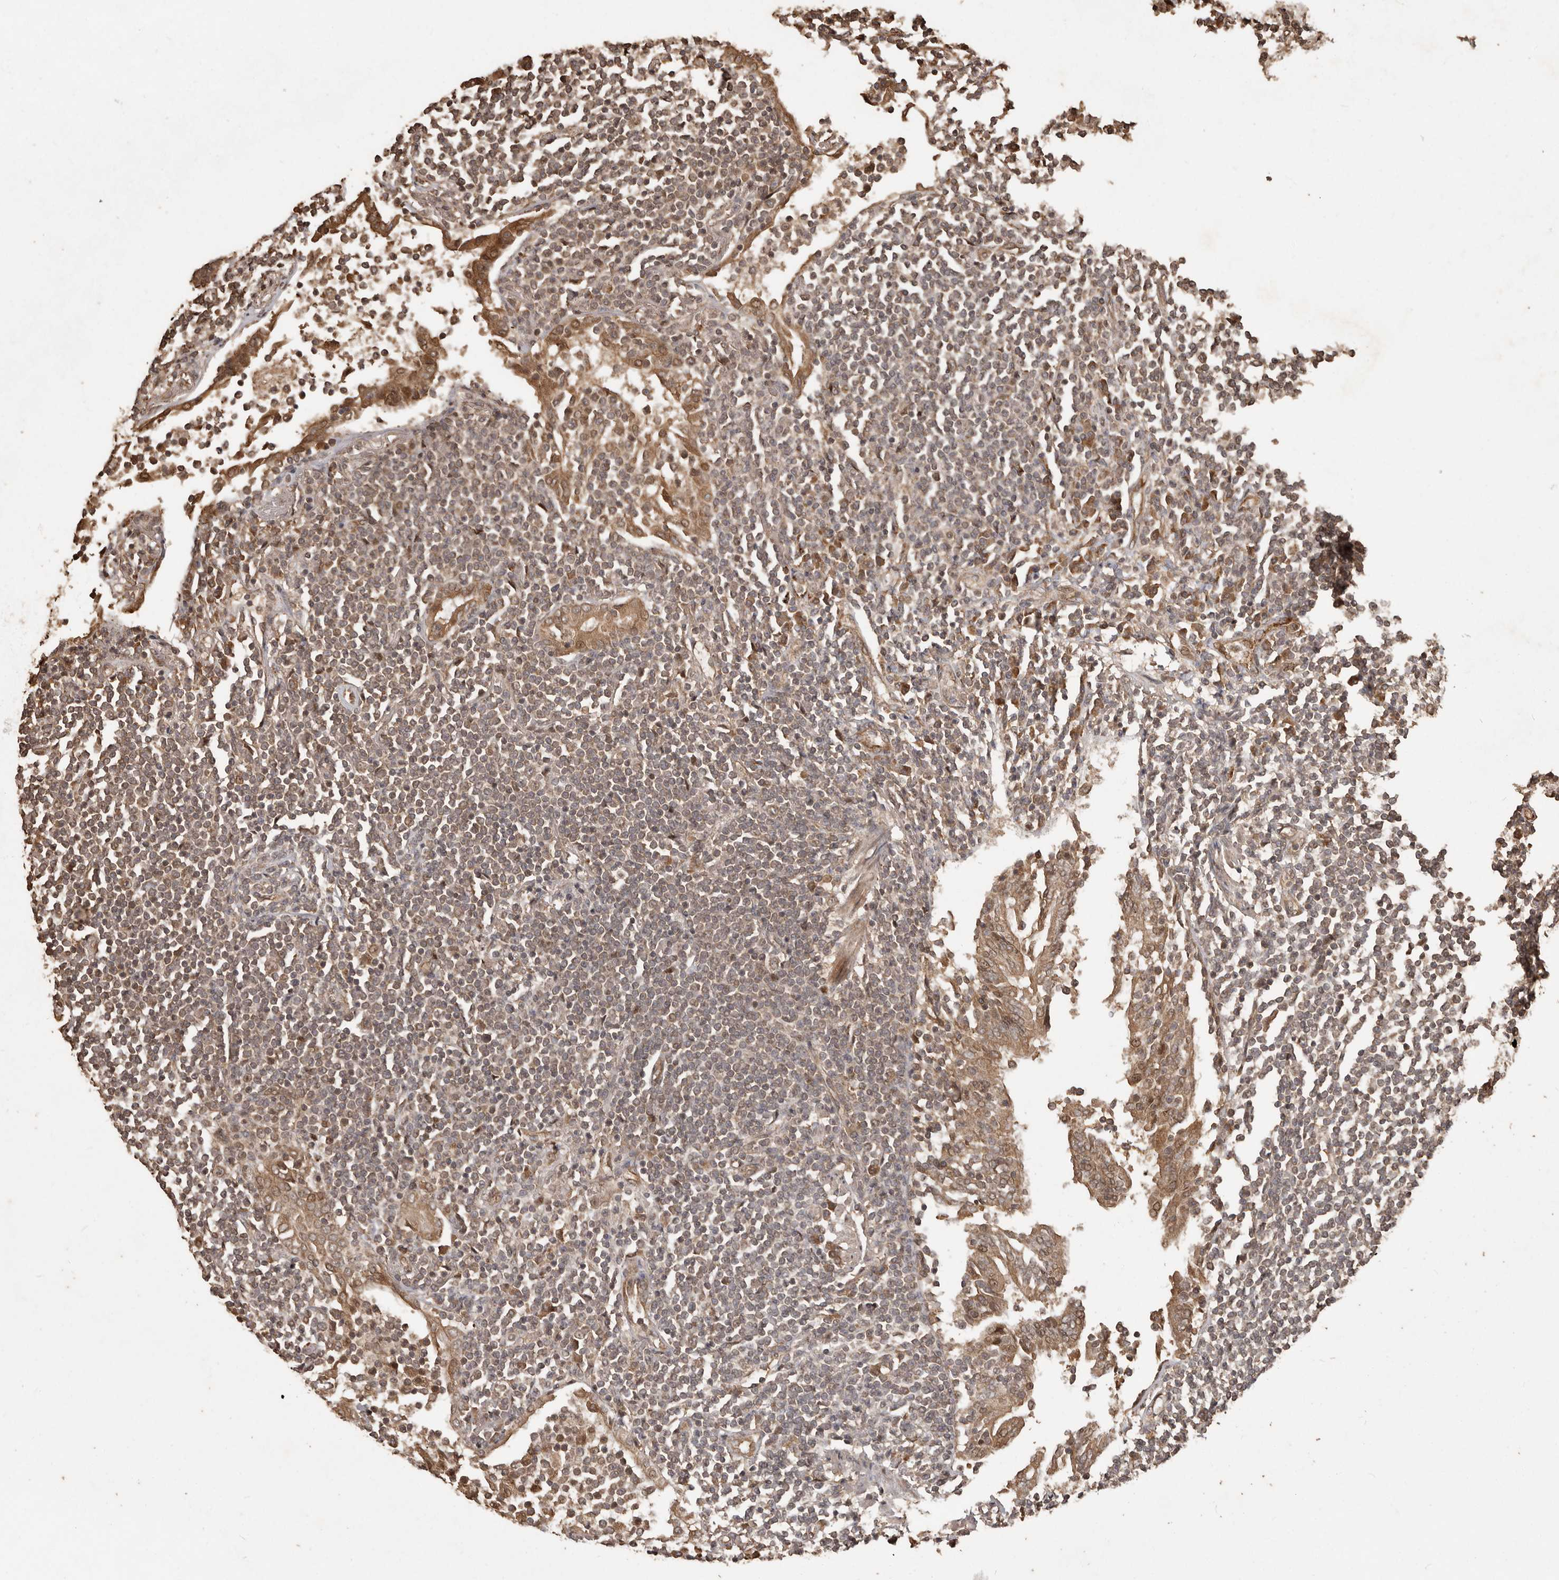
{"staining": {"intensity": "weak", "quantity": ">75%", "location": "cytoplasmic/membranous,nuclear"}, "tissue": "lymphoma", "cell_type": "Tumor cells", "image_type": "cancer", "snomed": [{"axis": "morphology", "description": "Malignant lymphoma, non-Hodgkin's type, Low grade"}, {"axis": "topography", "description": "Lung"}], "caption": "A brown stain shows weak cytoplasmic/membranous and nuclear staining of a protein in human lymphoma tumor cells.", "gene": "NUP43", "patient": {"sex": "female", "age": 71}}